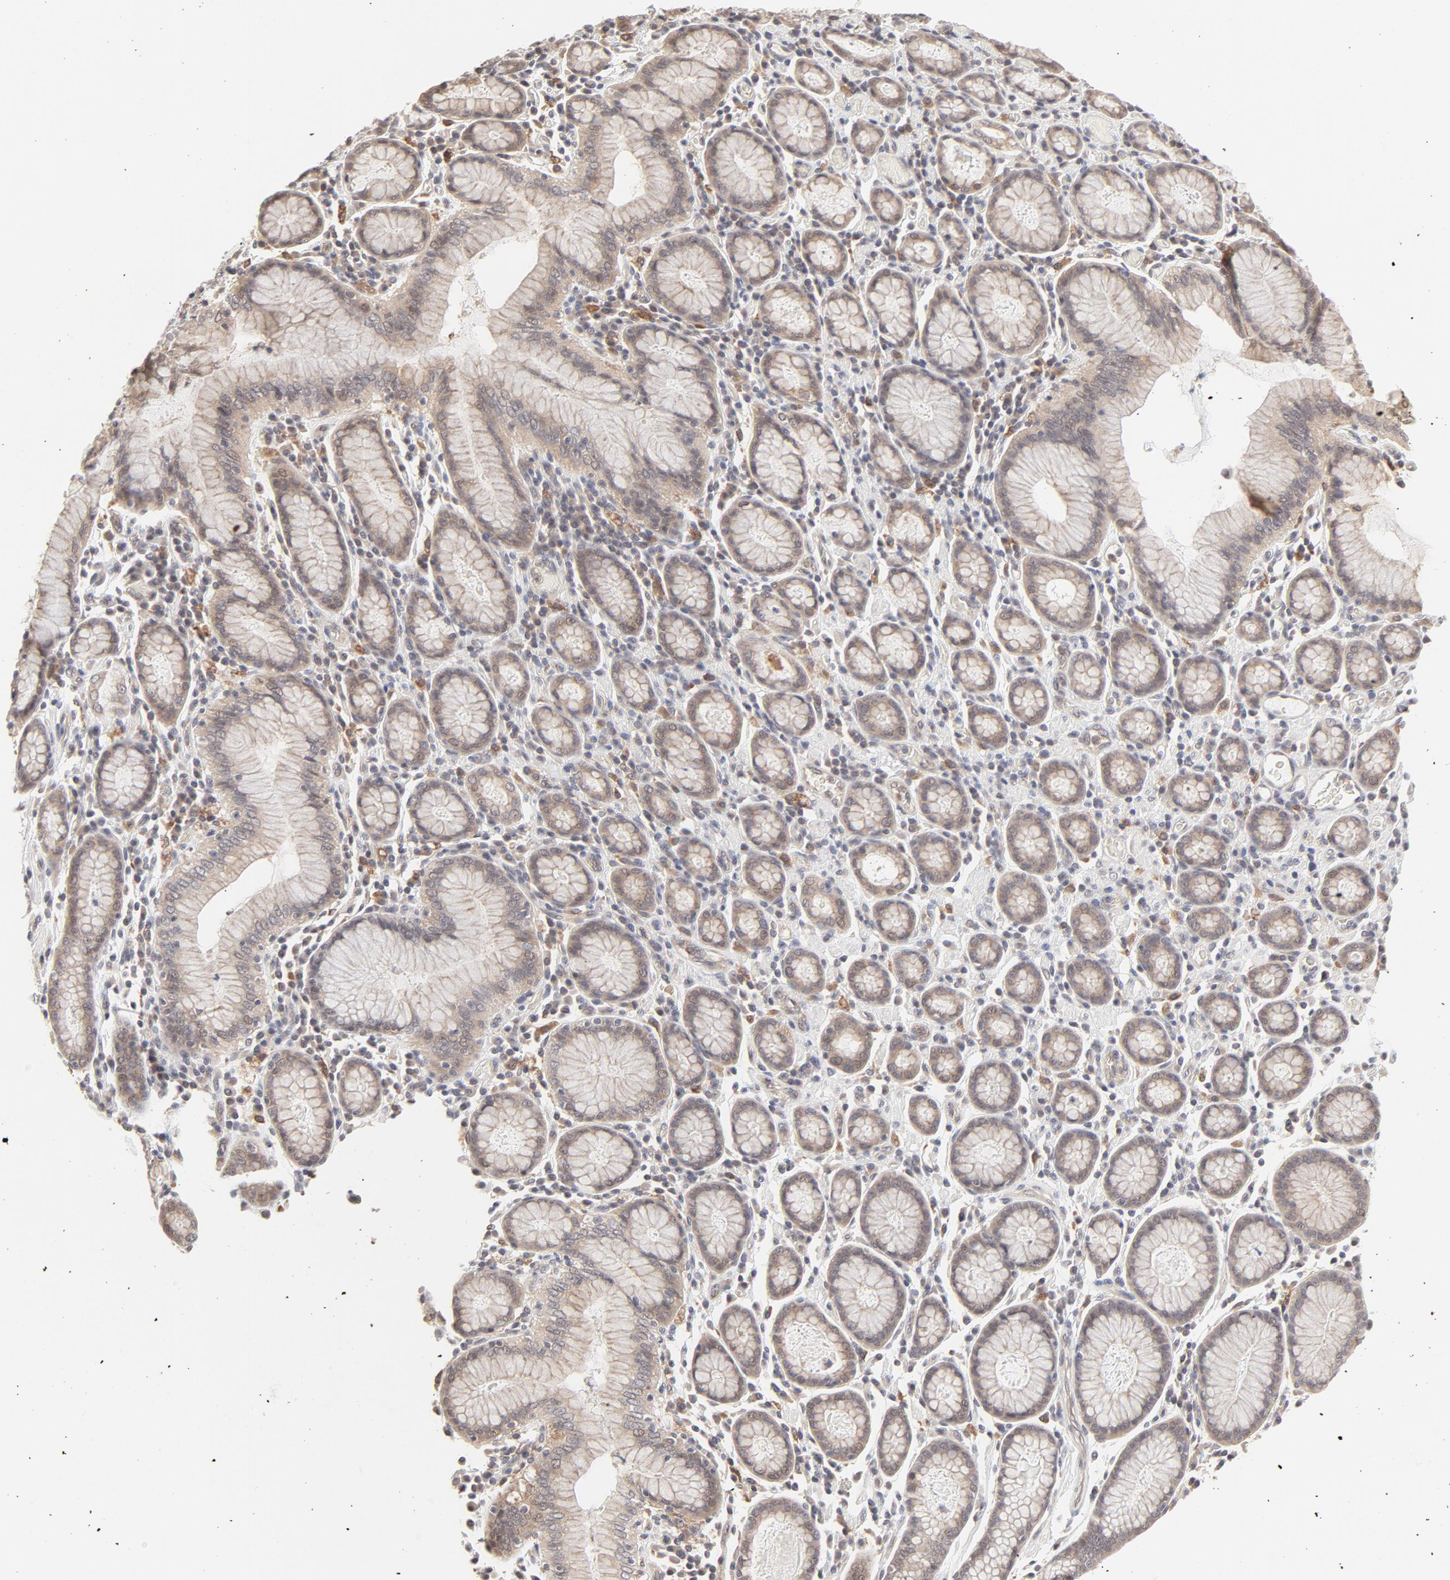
{"staining": {"intensity": "weak", "quantity": "25%-75%", "location": "cytoplasmic/membranous"}, "tissue": "stomach cancer", "cell_type": "Tumor cells", "image_type": "cancer", "snomed": [{"axis": "morphology", "description": "Adenocarcinoma, NOS"}, {"axis": "topography", "description": "Stomach, lower"}], "caption": "Adenocarcinoma (stomach) stained for a protein (brown) demonstrates weak cytoplasmic/membranous positive positivity in approximately 25%-75% of tumor cells.", "gene": "RAB5C", "patient": {"sex": "male", "age": 88}}